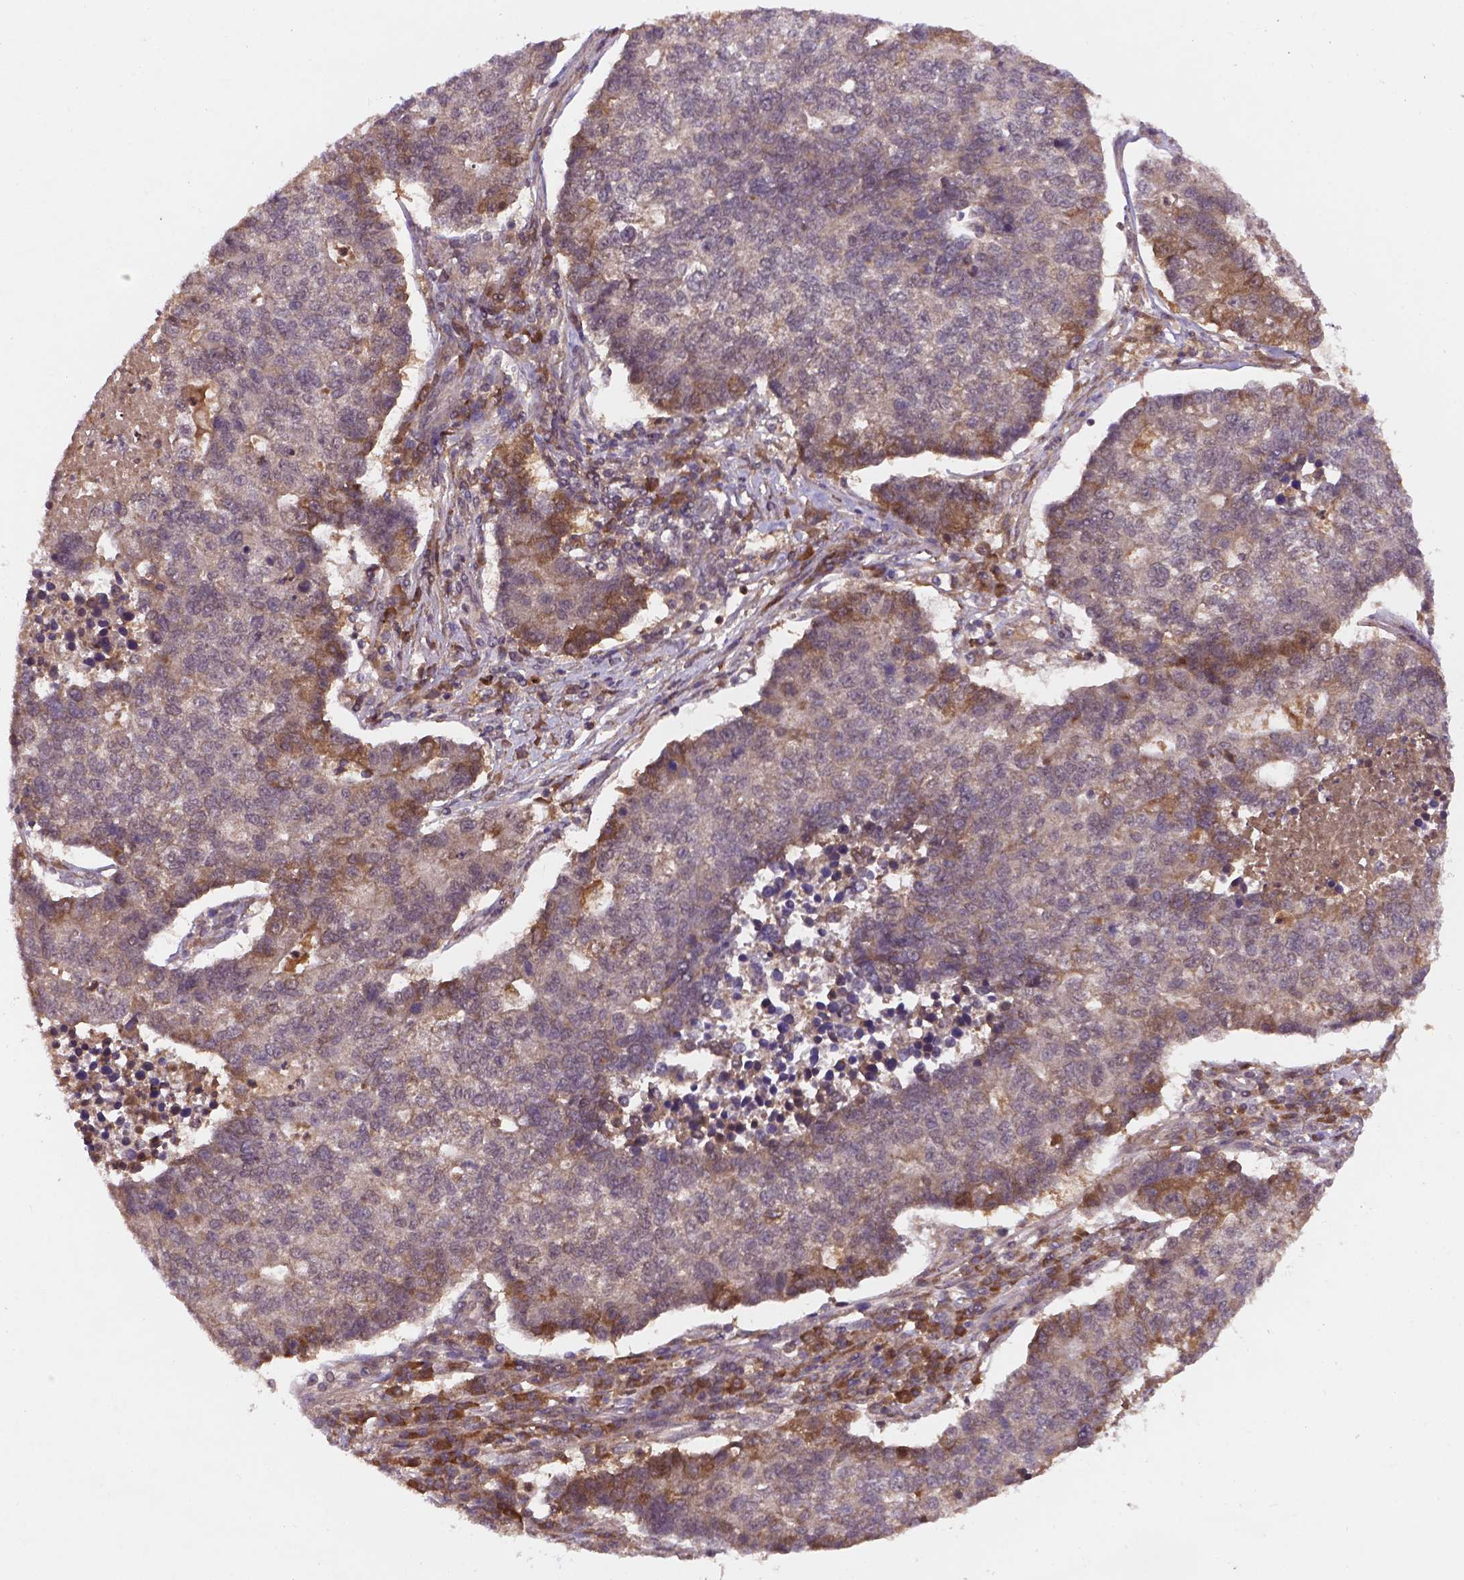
{"staining": {"intensity": "negative", "quantity": "none", "location": "none"}, "tissue": "lung cancer", "cell_type": "Tumor cells", "image_type": "cancer", "snomed": [{"axis": "morphology", "description": "Adenocarcinoma, NOS"}, {"axis": "topography", "description": "Lung"}], "caption": "Micrograph shows no significant protein staining in tumor cells of lung cancer (adenocarcinoma).", "gene": "NIPAL2", "patient": {"sex": "male", "age": 57}}